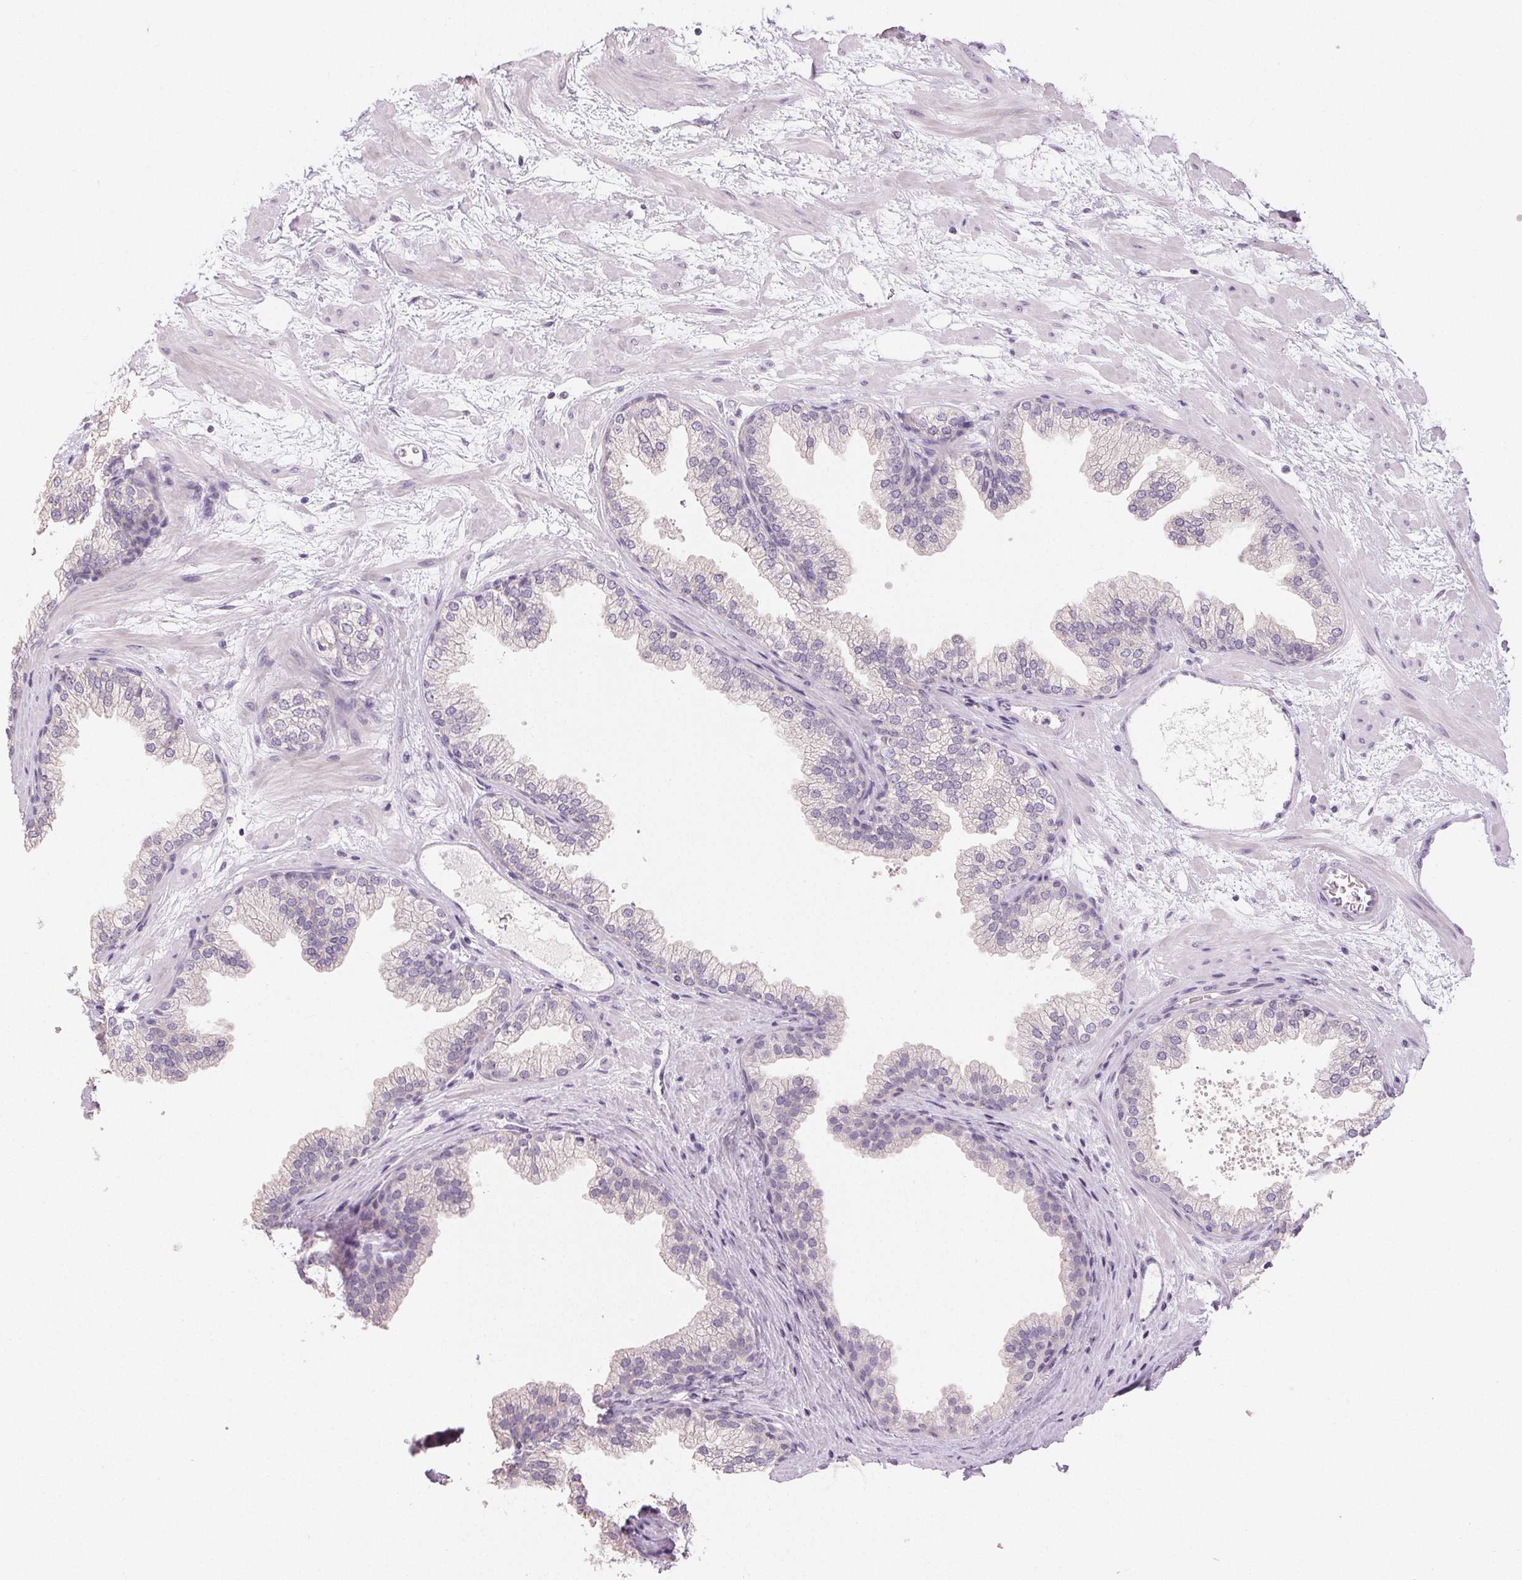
{"staining": {"intensity": "negative", "quantity": "none", "location": "none"}, "tissue": "prostate", "cell_type": "Glandular cells", "image_type": "normal", "snomed": [{"axis": "morphology", "description": "Normal tissue, NOS"}, {"axis": "topography", "description": "Prostate"}], "caption": "Glandular cells show no significant protein staining in unremarkable prostate. (DAB (3,3'-diaminobenzidine) immunohistochemistry, high magnification).", "gene": "SFTPD", "patient": {"sex": "male", "age": 37}}